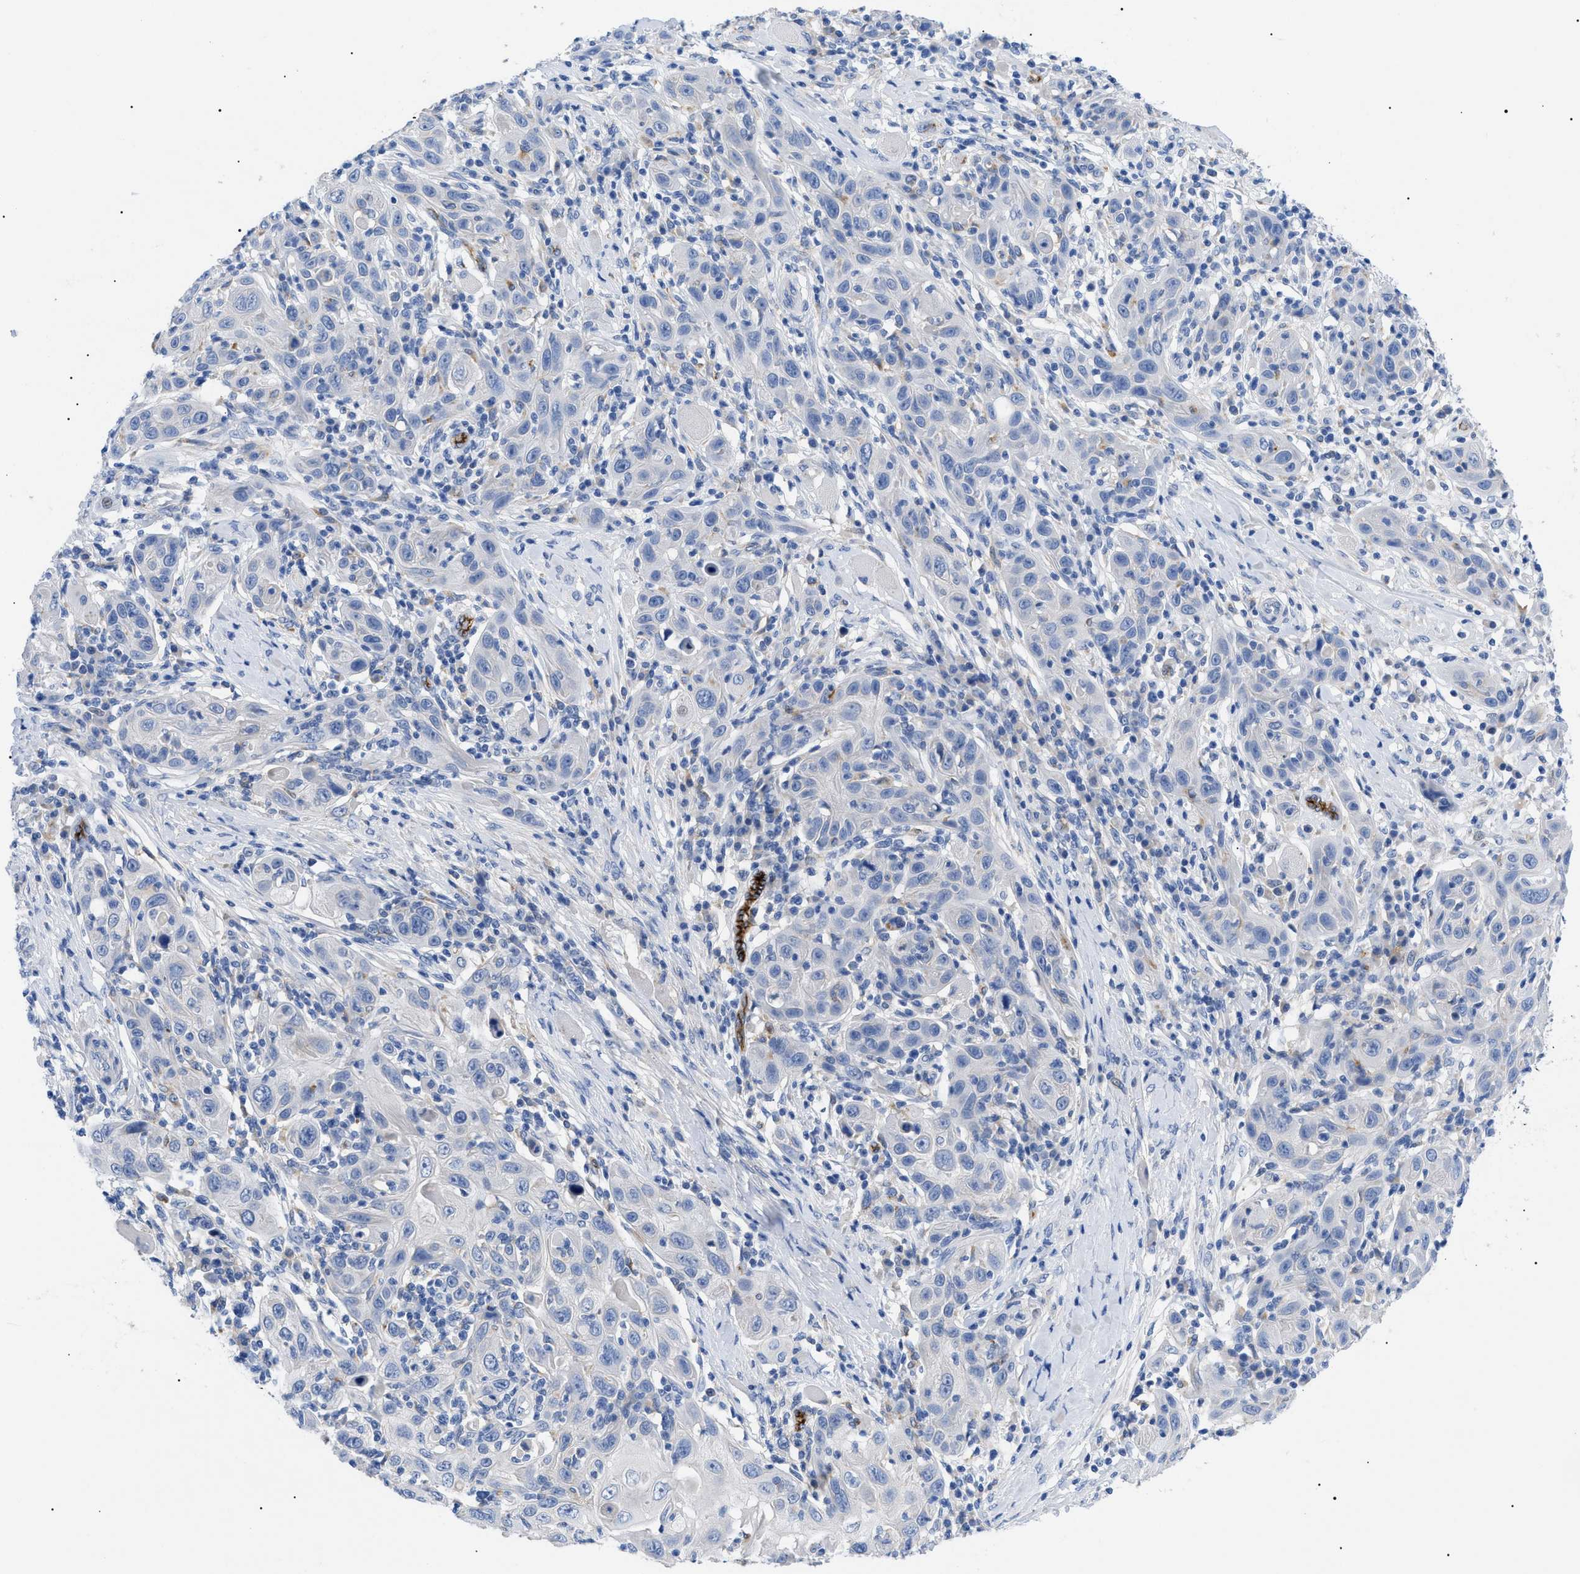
{"staining": {"intensity": "negative", "quantity": "none", "location": "none"}, "tissue": "skin cancer", "cell_type": "Tumor cells", "image_type": "cancer", "snomed": [{"axis": "morphology", "description": "Squamous cell carcinoma, NOS"}, {"axis": "topography", "description": "Skin"}], "caption": "This is an immunohistochemistry micrograph of human skin cancer. There is no expression in tumor cells.", "gene": "ACKR1", "patient": {"sex": "female", "age": 88}}